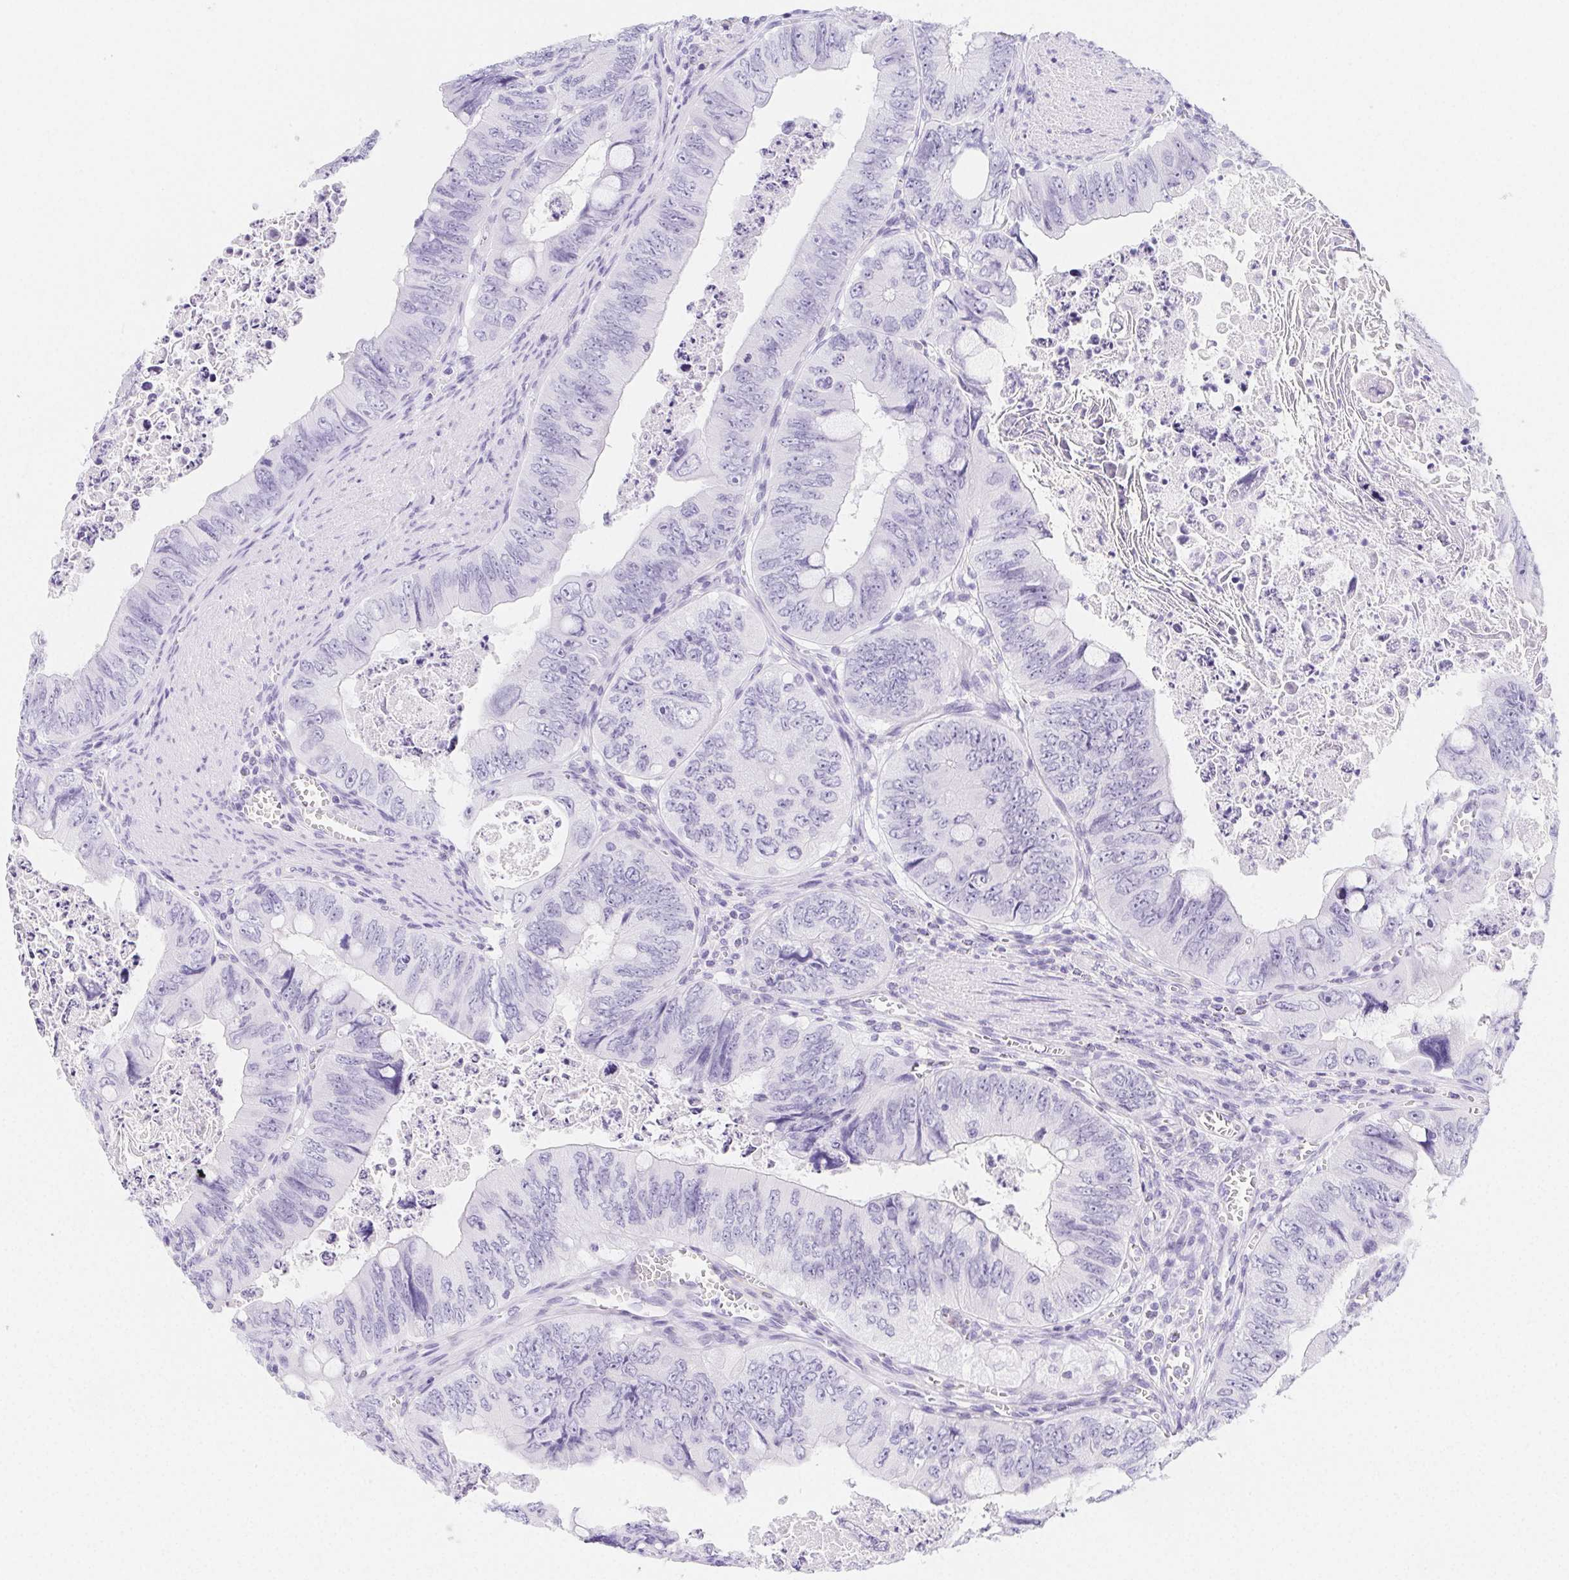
{"staining": {"intensity": "negative", "quantity": "none", "location": "none"}, "tissue": "colorectal cancer", "cell_type": "Tumor cells", "image_type": "cancer", "snomed": [{"axis": "morphology", "description": "Adenocarcinoma, NOS"}, {"axis": "topography", "description": "Colon"}], "caption": "Protein analysis of colorectal cancer (adenocarcinoma) exhibits no significant positivity in tumor cells.", "gene": "HRC", "patient": {"sex": "female", "age": 84}}